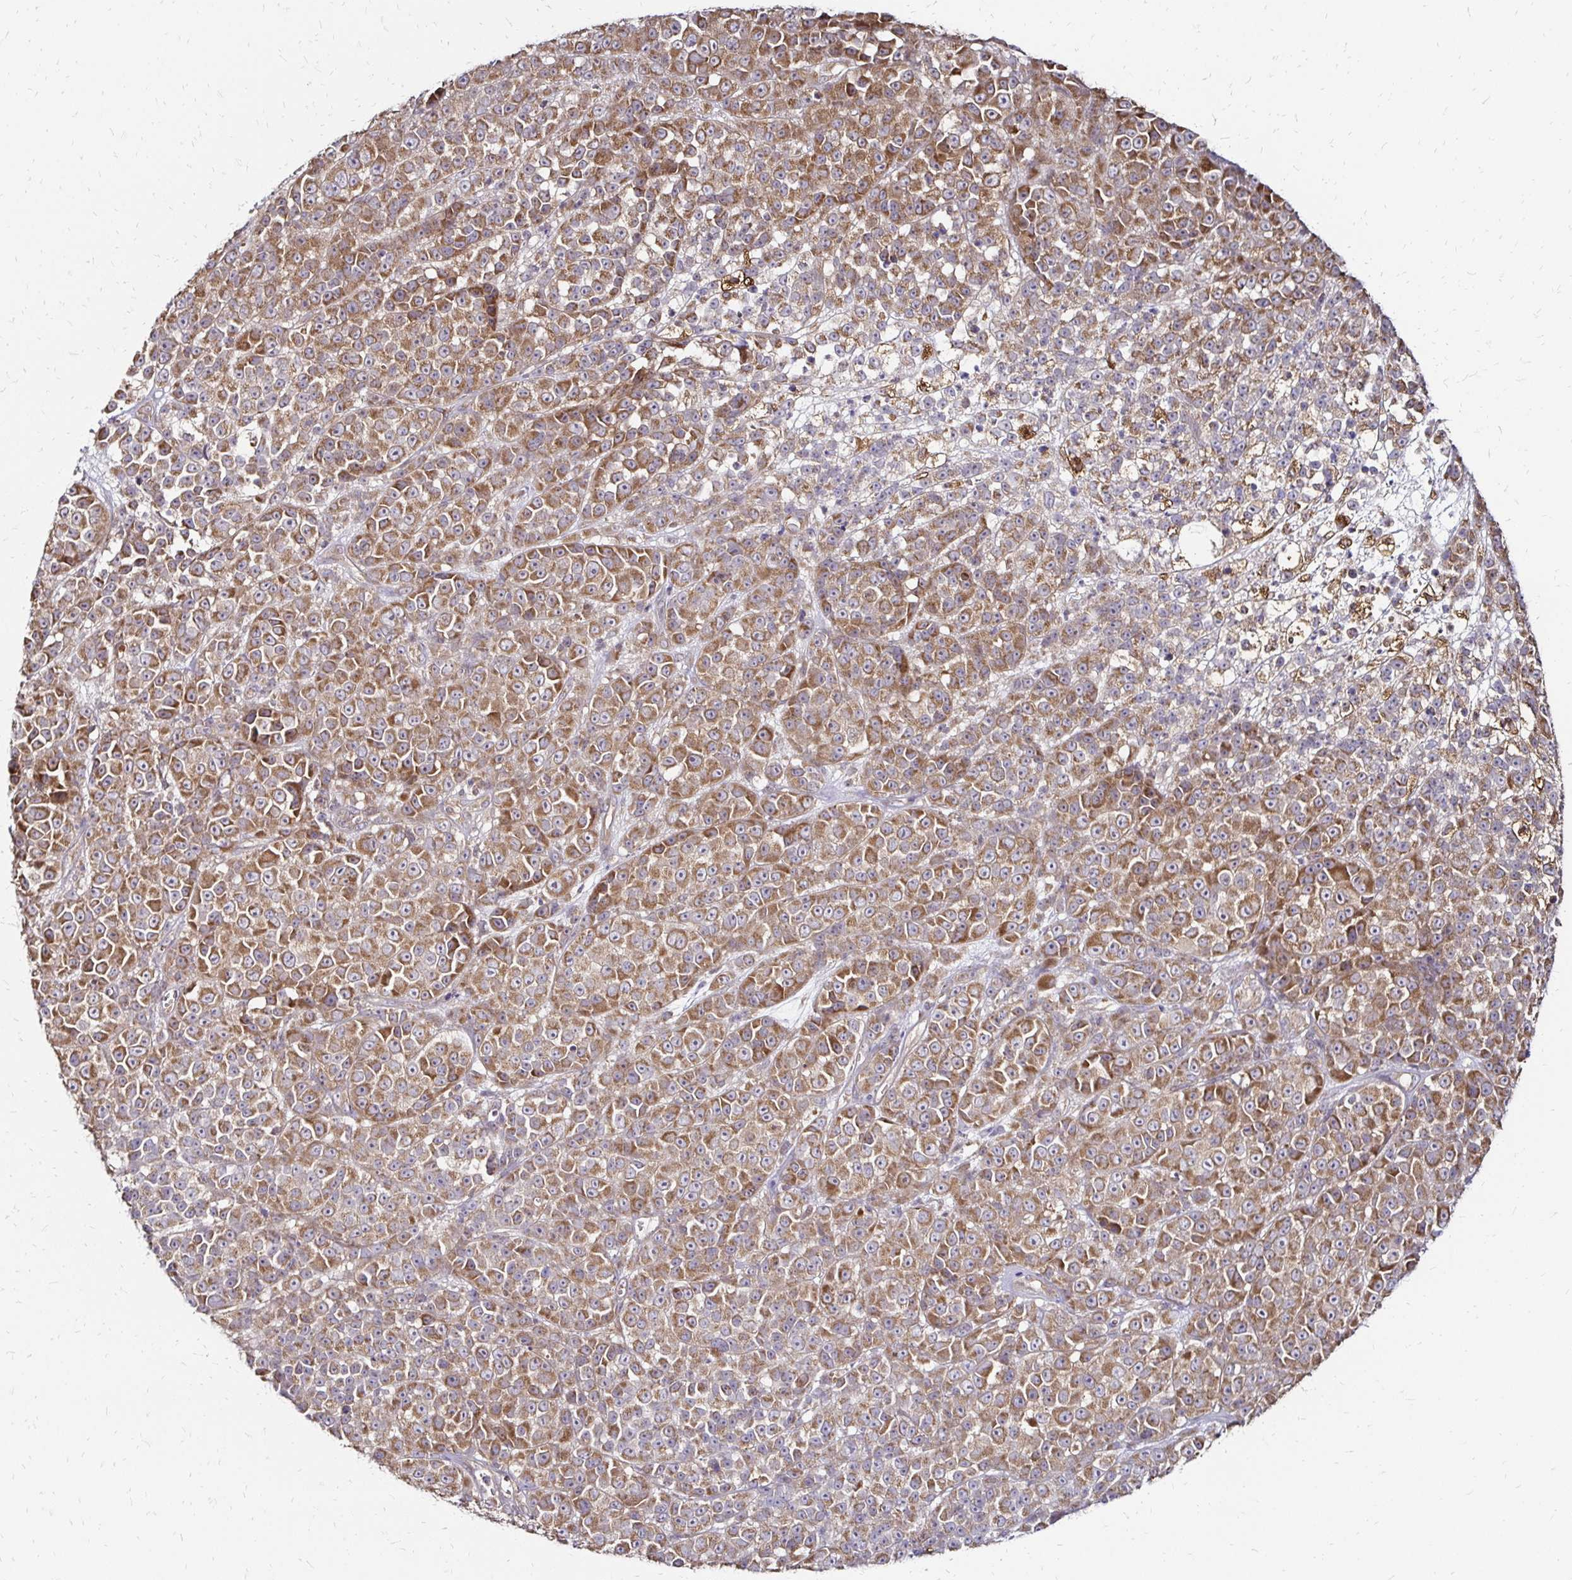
{"staining": {"intensity": "moderate", "quantity": ">75%", "location": "cytoplasmic/membranous"}, "tissue": "melanoma", "cell_type": "Tumor cells", "image_type": "cancer", "snomed": [{"axis": "morphology", "description": "Malignant melanoma, NOS"}, {"axis": "topography", "description": "Skin"}, {"axis": "topography", "description": "Skin of back"}], "caption": "Moderate cytoplasmic/membranous protein expression is identified in about >75% of tumor cells in melanoma.", "gene": "ZW10", "patient": {"sex": "male", "age": 91}}